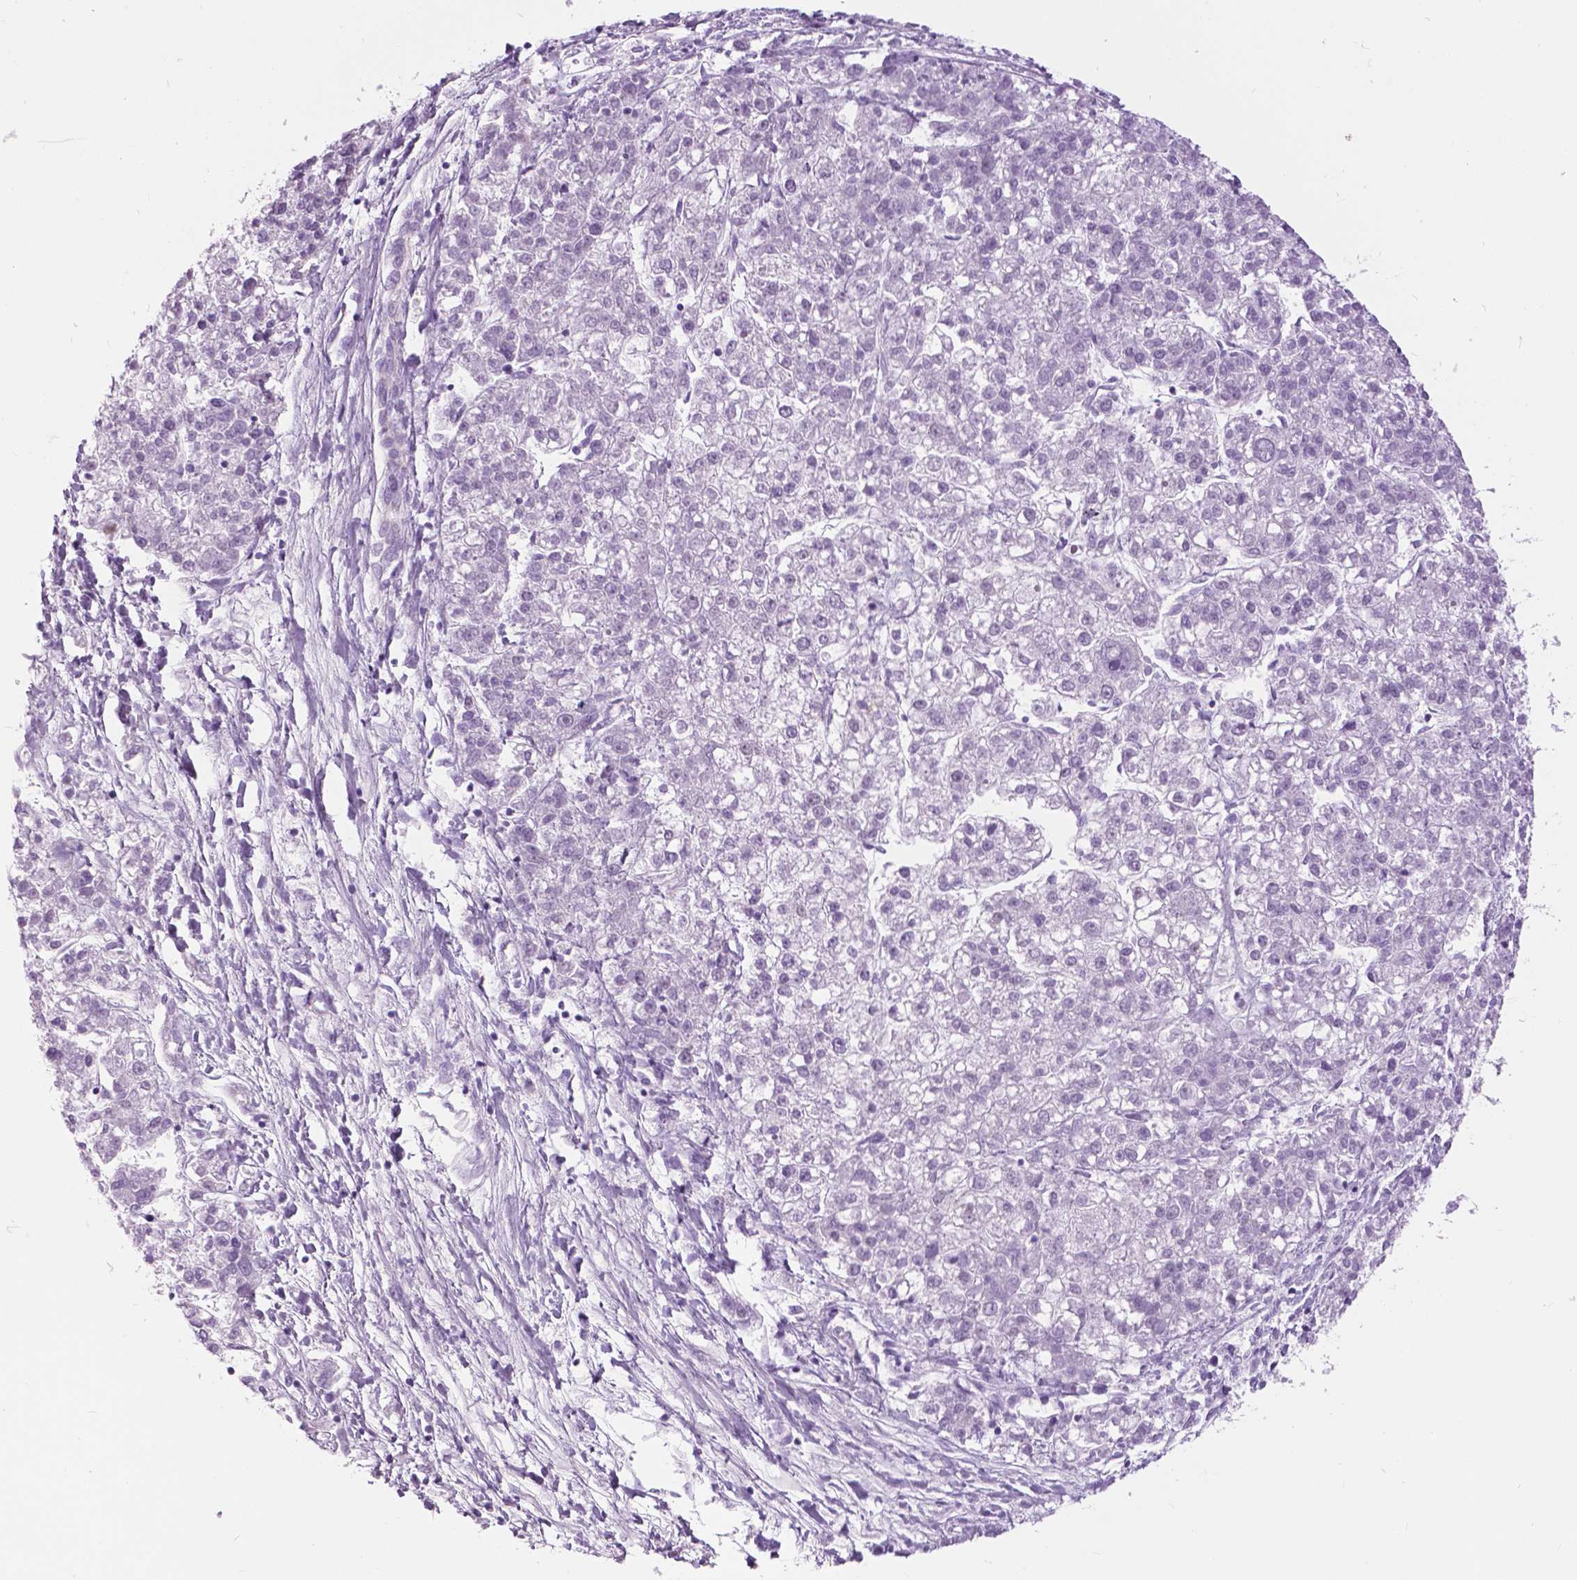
{"staining": {"intensity": "negative", "quantity": "none", "location": "none"}, "tissue": "liver cancer", "cell_type": "Tumor cells", "image_type": "cancer", "snomed": [{"axis": "morphology", "description": "Carcinoma, Hepatocellular, NOS"}, {"axis": "topography", "description": "Liver"}], "caption": "DAB immunohistochemical staining of human liver cancer (hepatocellular carcinoma) exhibits no significant staining in tumor cells. (DAB immunohistochemistry visualized using brightfield microscopy, high magnification).", "gene": "MYOM1", "patient": {"sex": "male", "age": 56}}